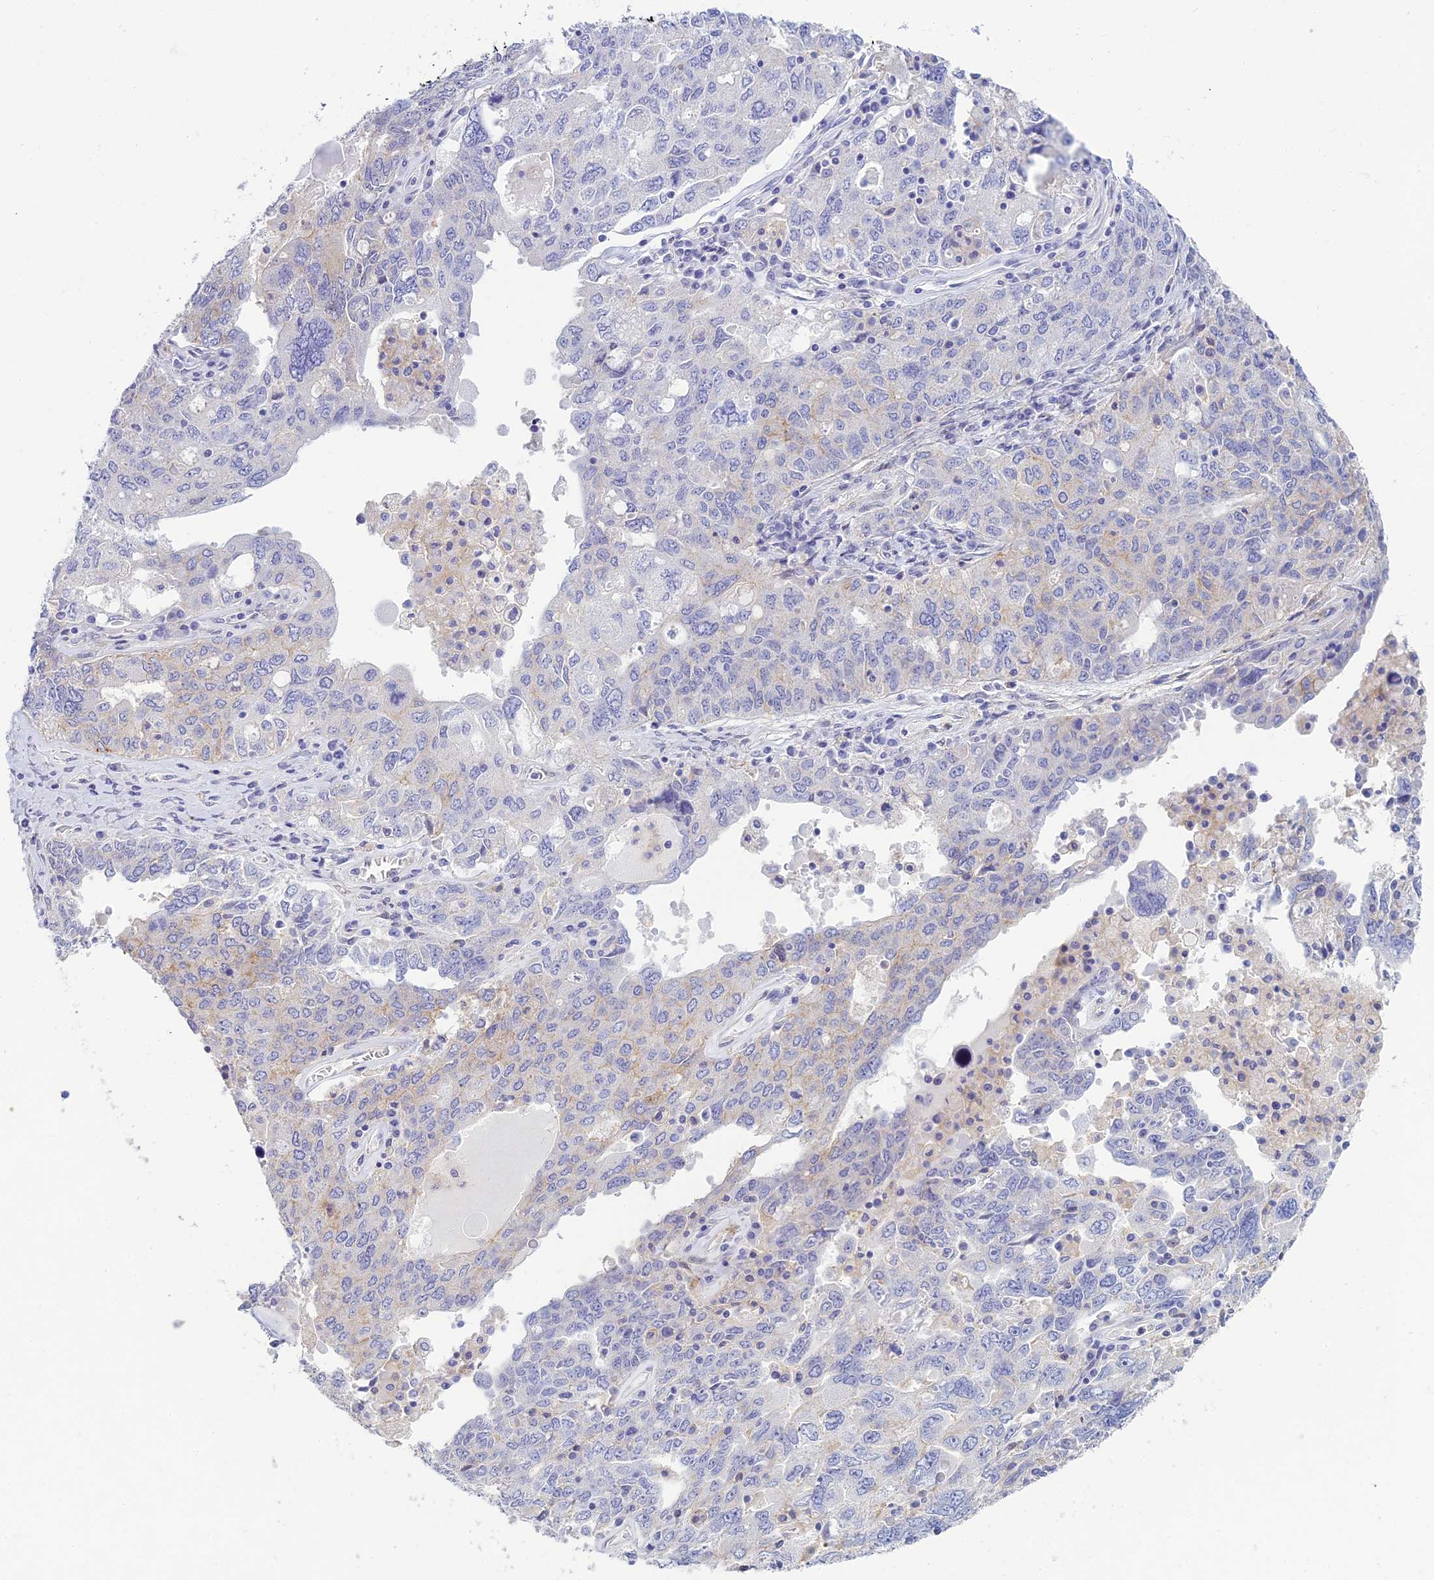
{"staining": {"intensity": "negative", "quantity": "none", "location": "none"}, "tissue": "ovarian cancer", "cell_type": "Tumor cells", "image_type": "cancer", "snomed": [{"axis": "morphology", "description": "Carcinoma, endometroid"}, {"axis": "topography", "description": "Ovary"}], "caption": "Immunohistochemistry of human endometroid carcinoma (ovarian) shows no positivity in tumor cells.", "gene": "NEURL1", "patient": {"sex": "female", "age": 62}}